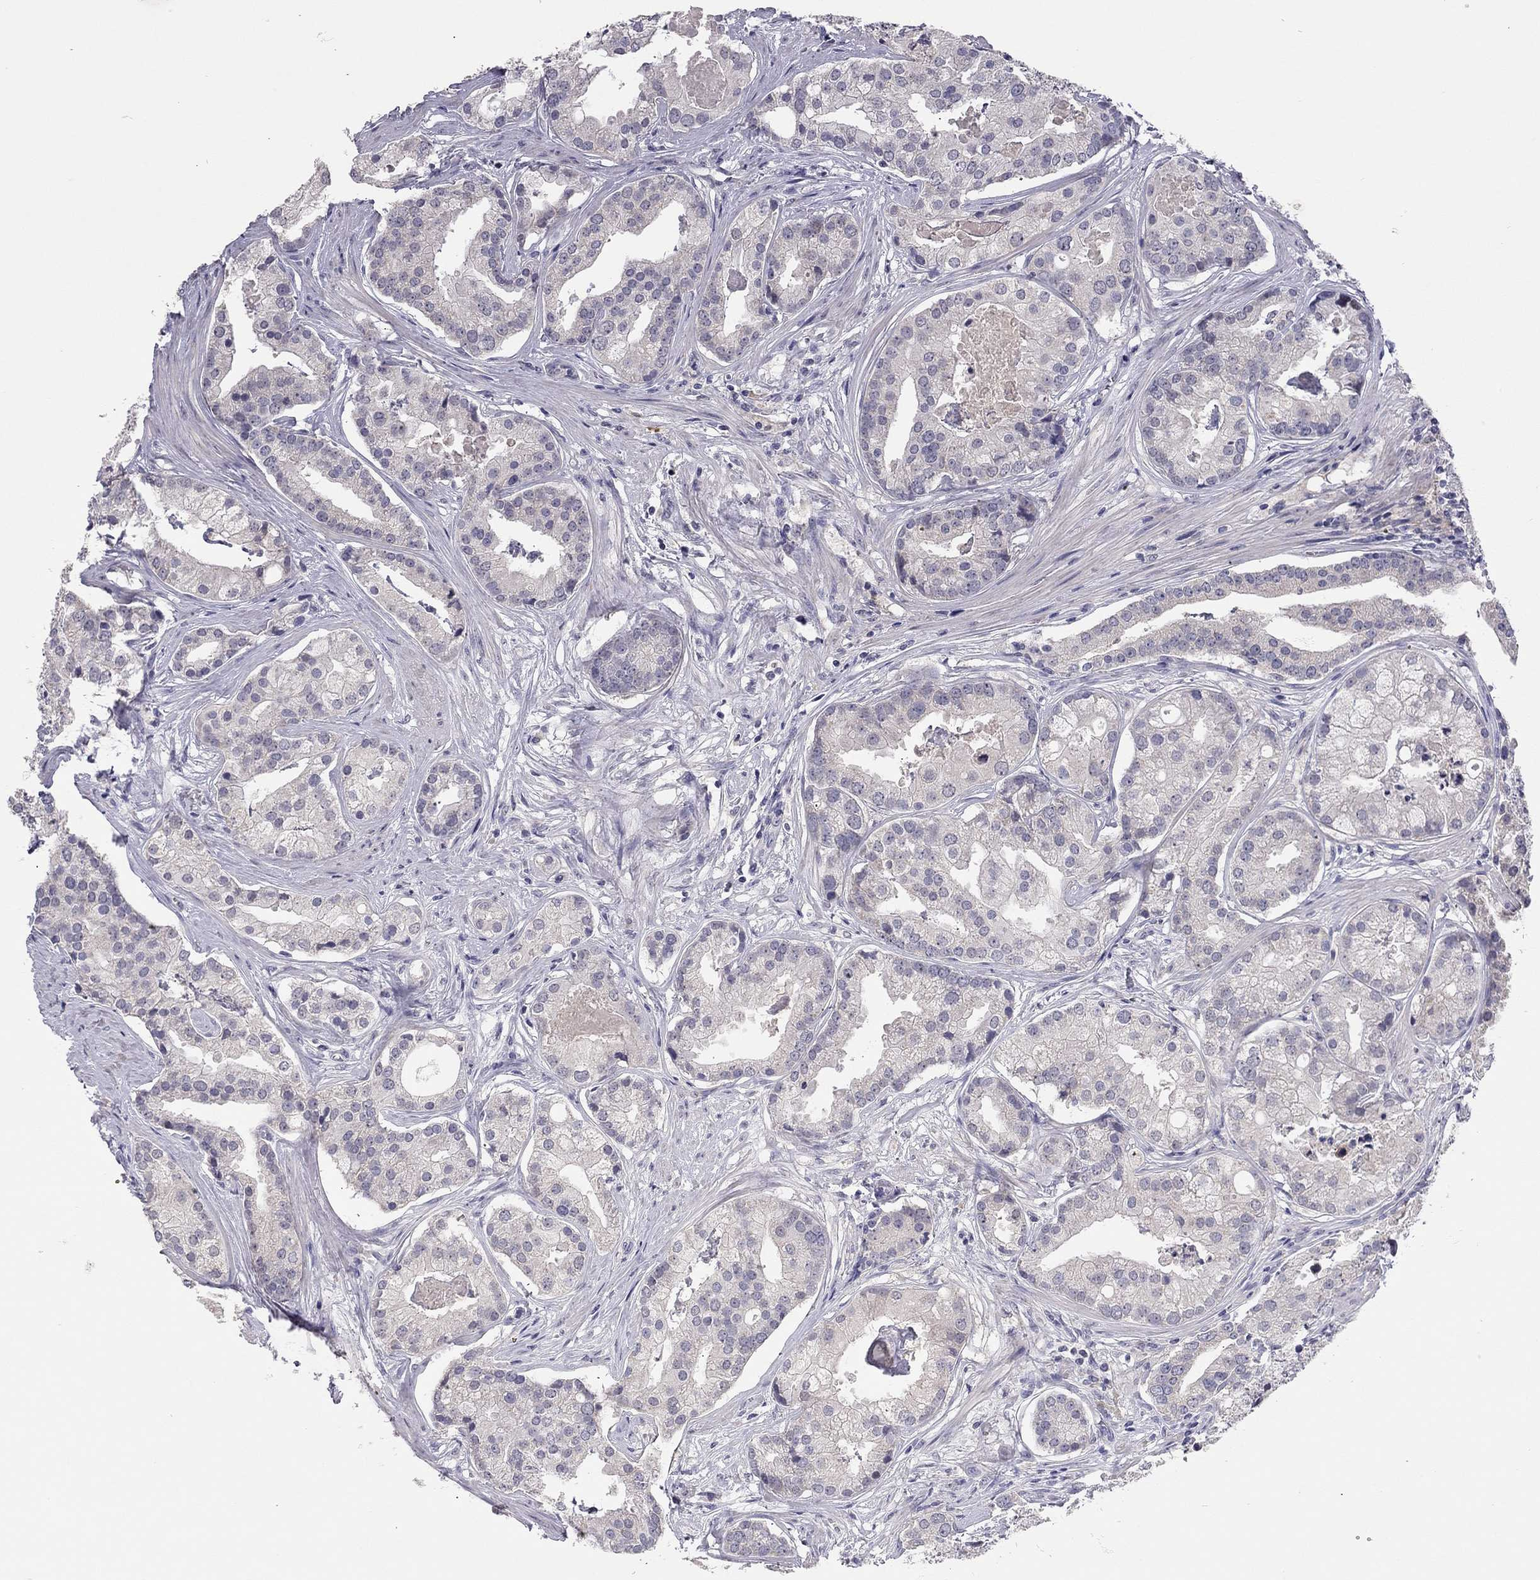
{"staining": {"intensity": "negative", "quantity": "none", "location": "none"}, "tissue": "prostate cancer", "cell_type": "Tumor cells", "image_type": "cancer", "snomed": [{"axis": "morphology", "description": "Adenocarcinoma, NOS"}, {"axis": "topography", "description": "Prostate and seminal vesicle, NOS"}, {"axis": "topography", "description": "Prostate"}], "caption": "There is no significant positivity in tumor cells of prostate adenocarcinoma.", "gene": "SCARB1", "patient": {"sex": "male", "age": 44}}